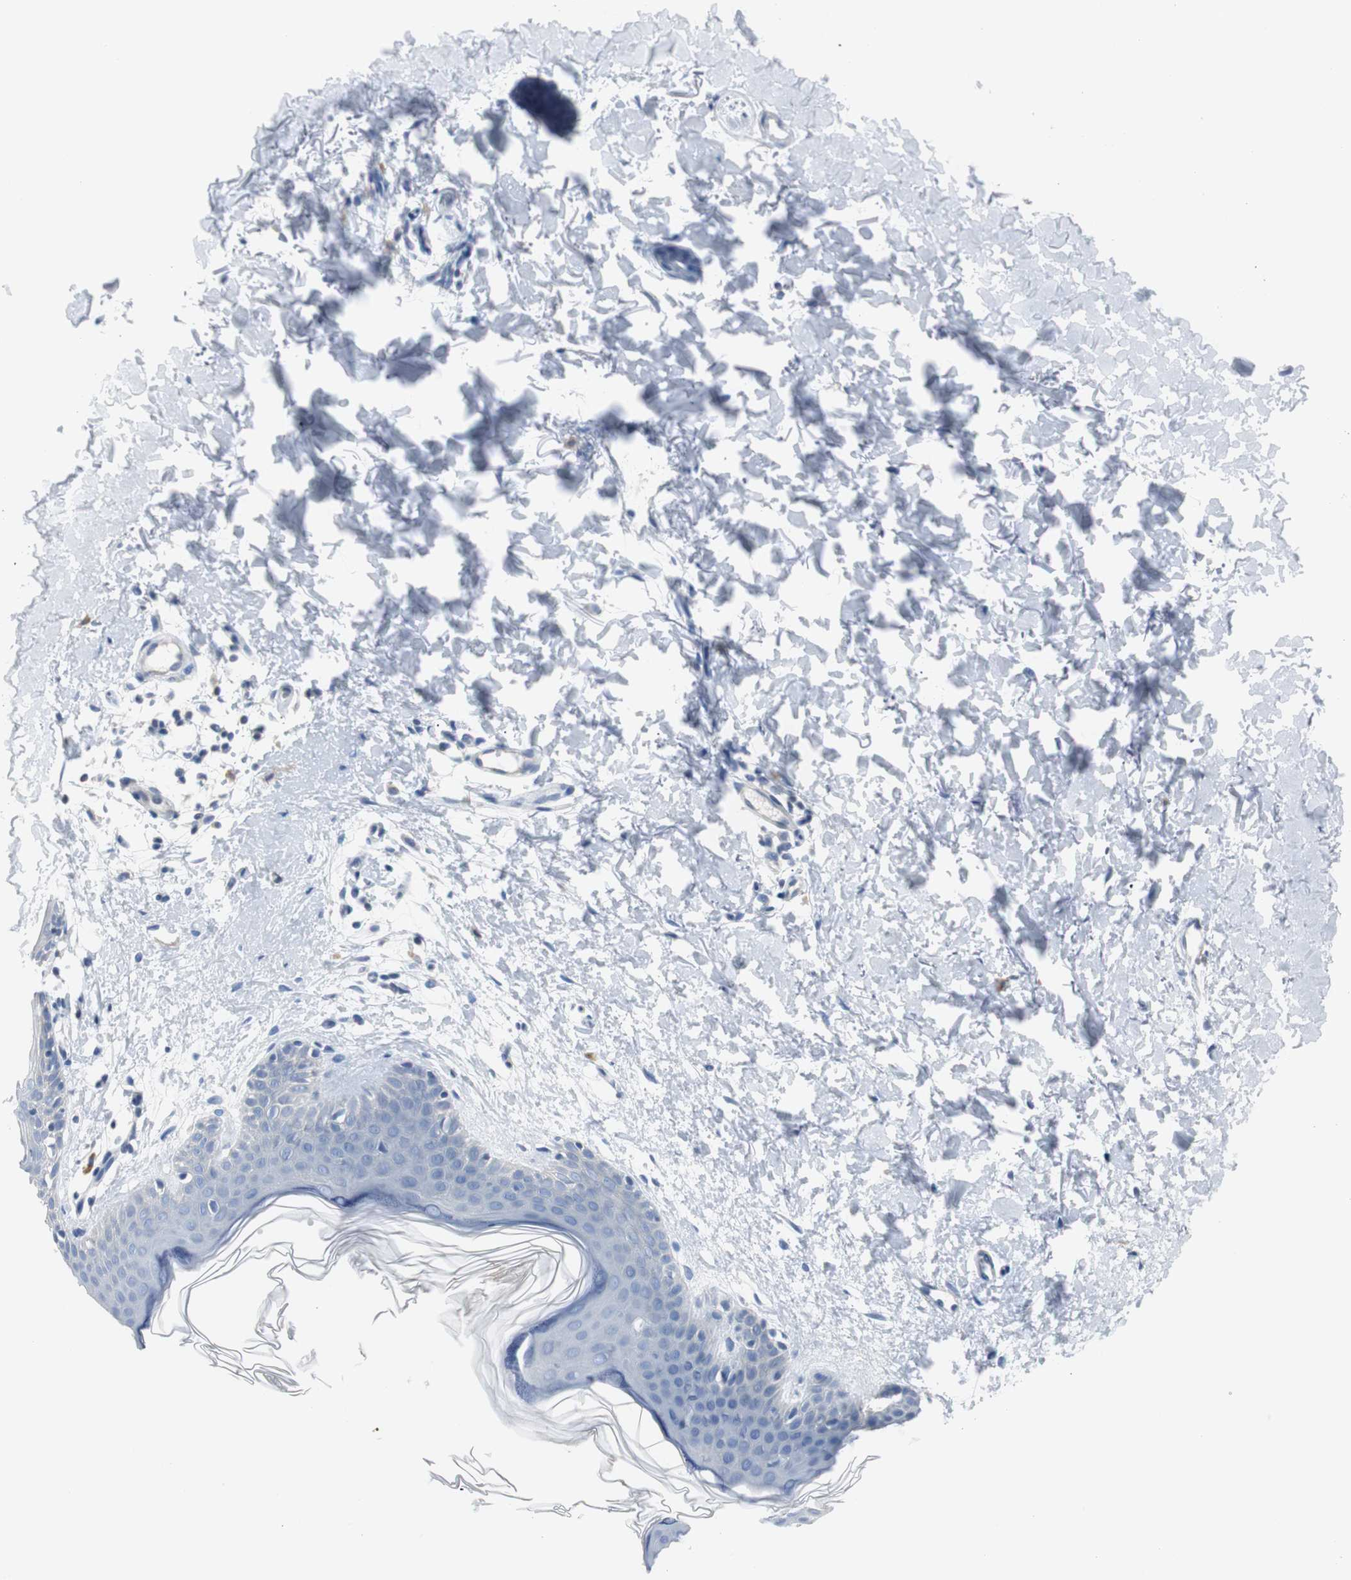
{"staining": {"intensity": "negative", "quantity": "none", "location": "none"}, "tissue": "skin", "cell_type": "Fibroblasts", "image_type": "normal", "snomed": [{"axis": "morphology", "description": "Normal tissue, NOS"}, {"axis": "topography", "description": "Skin"}], "caption": "Immunohistochemistry (IHC) micrograph of unremarkable skin: human skin stained with DAB (3,3'-diaminobenzidine) demonstrates no significant protein positivity in fibroblasts. (Brightfield microscopy of DAB immunohistochemistry (IHC) at high magnification).", "gene": "RASA1", "patient": {"sex": "female", "age": 56}}